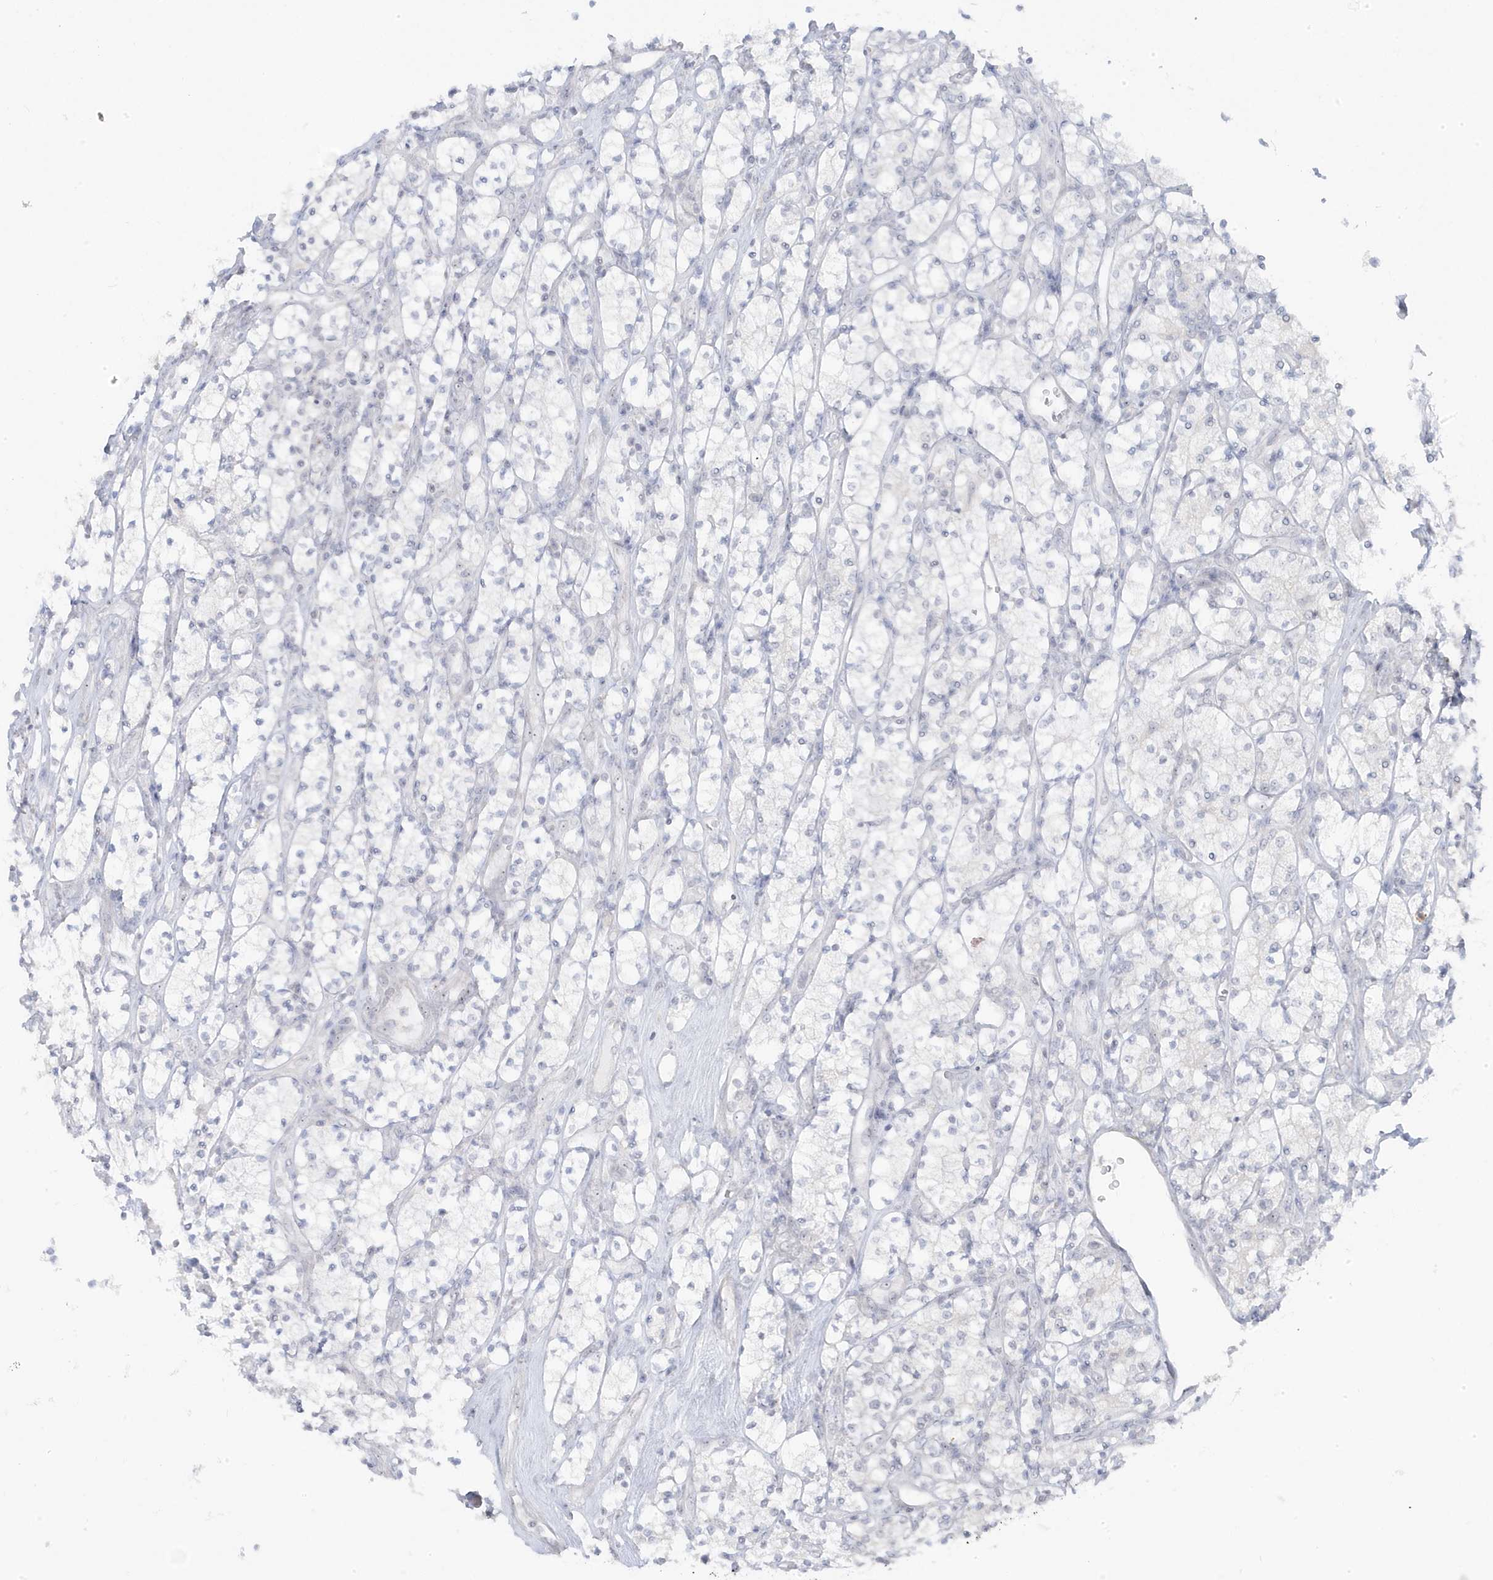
{"staining": {"intensity": "negative", "quantity": "none", "location": "none"}, "tissue": "renal cancer", "cell_type": "Tumor cells", "image_type": "cancer", "snomed": [{"axis": "morphology", "description": "Adenocarcinoma, NOS"}, {"axis": "topography", "description": "Kidney"}], "caption": "The micrograph exhibits no significant expression in tumor cells of adenocarcinoma (renal).", "gene": "TSEN15", "patient": {"sex": "male", "age": 77}}